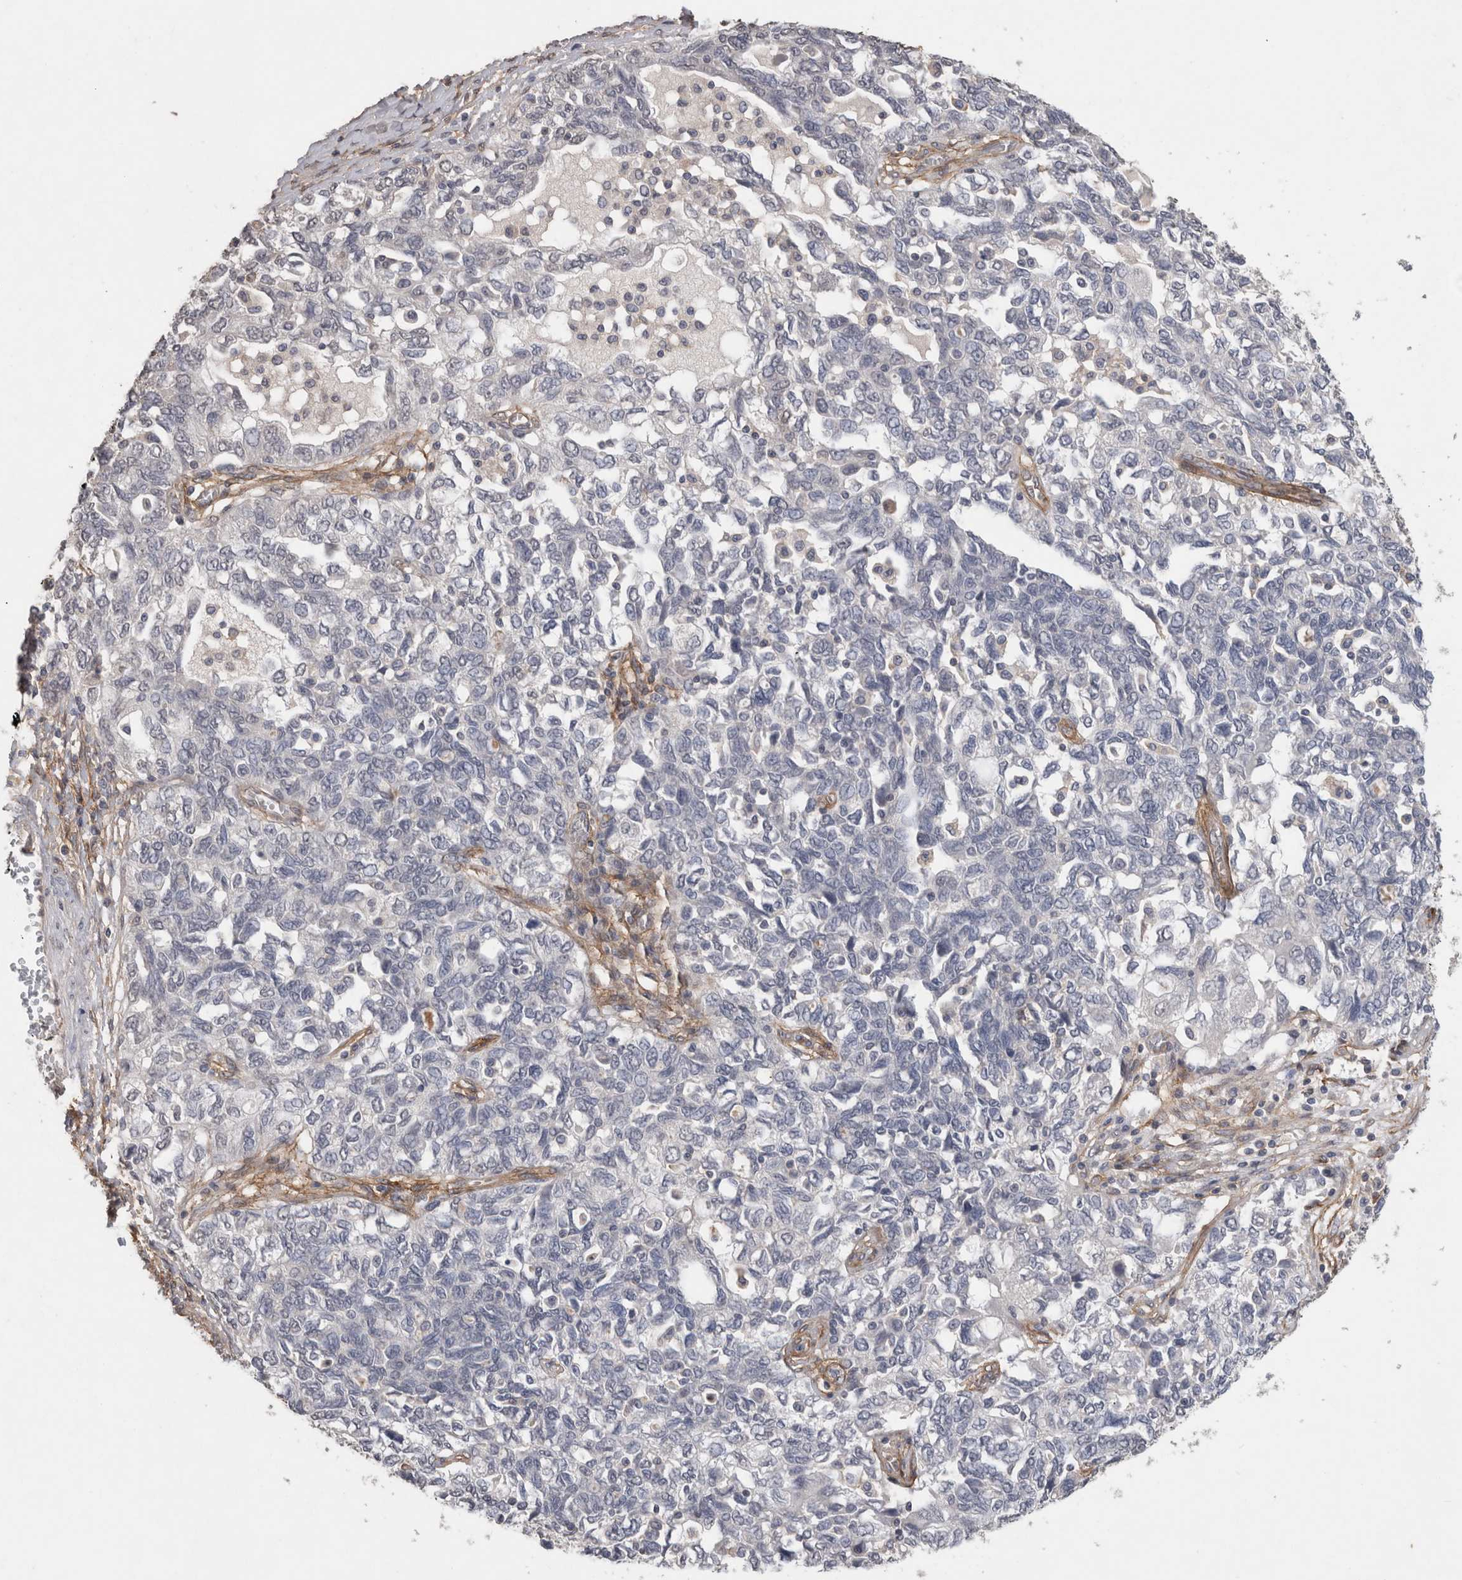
{"staining": {"intensity": "negative", "quantity": "none", "location": "none"}, "tissue": "ovarian cancer", "cell_type": "Tumor cells", "image_type": "cancer", "snomed": [{"axis": "morphology", "description": "Carcinoma, NOS"}, {"axis": "morphology", "description": "Cystadenocarcinoma, serous, NOS"}, {"axis": "topography", "description": "Ovary"}], "caption": "An immunohistochemistry (IHC) photomicrograph of ovarian cancer (carcinoma) is shown. There is no staining in tumor cells of ovarian cancer (carcinoma). The staining is performed using DAB brown chromogen with nuclei counter-stained in using hematoxylin.", "gene": "RECK", "patient": {"sex": "female", "age": 69}}